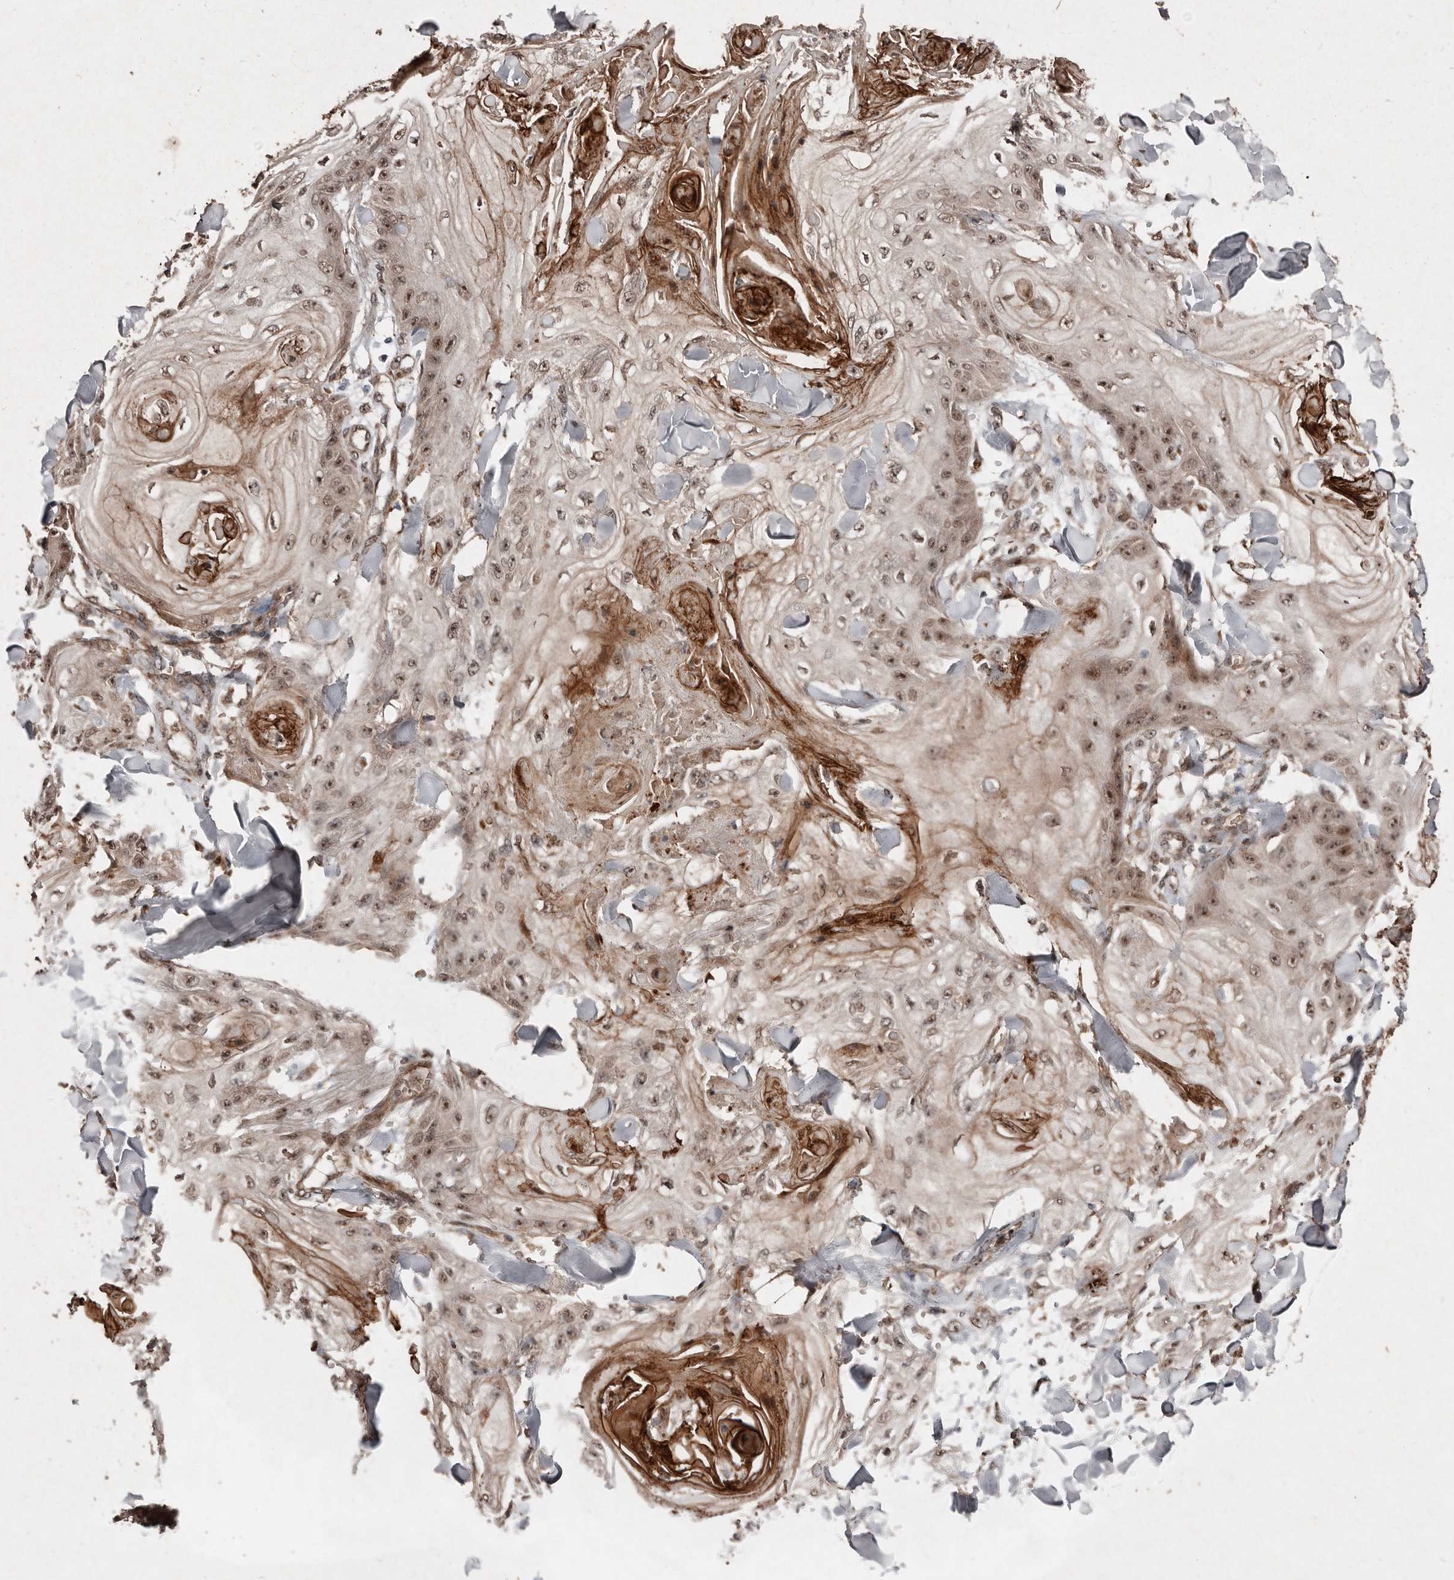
{"staining": {"intensity": "moderate", "quantity": ">75%", "location": "nuclear"}, "tissue": "skin cancer", "cell_type": "Tumor cells", "image_type": "cancer", "snomed": [{"axis": "morphology", "description": "Squamous cell carcinoma, NOS"}, {"axis": "topography", "description": "Skin"}], "caption": "Squamous cell carcinoma (skin) was stained to show a protein in brown. There is medium levels of moderate nuclear positivity in approximately >75% of tumor cells.", "gene": "DIP2C", "patient": {"sex": "male", "age": 74}}